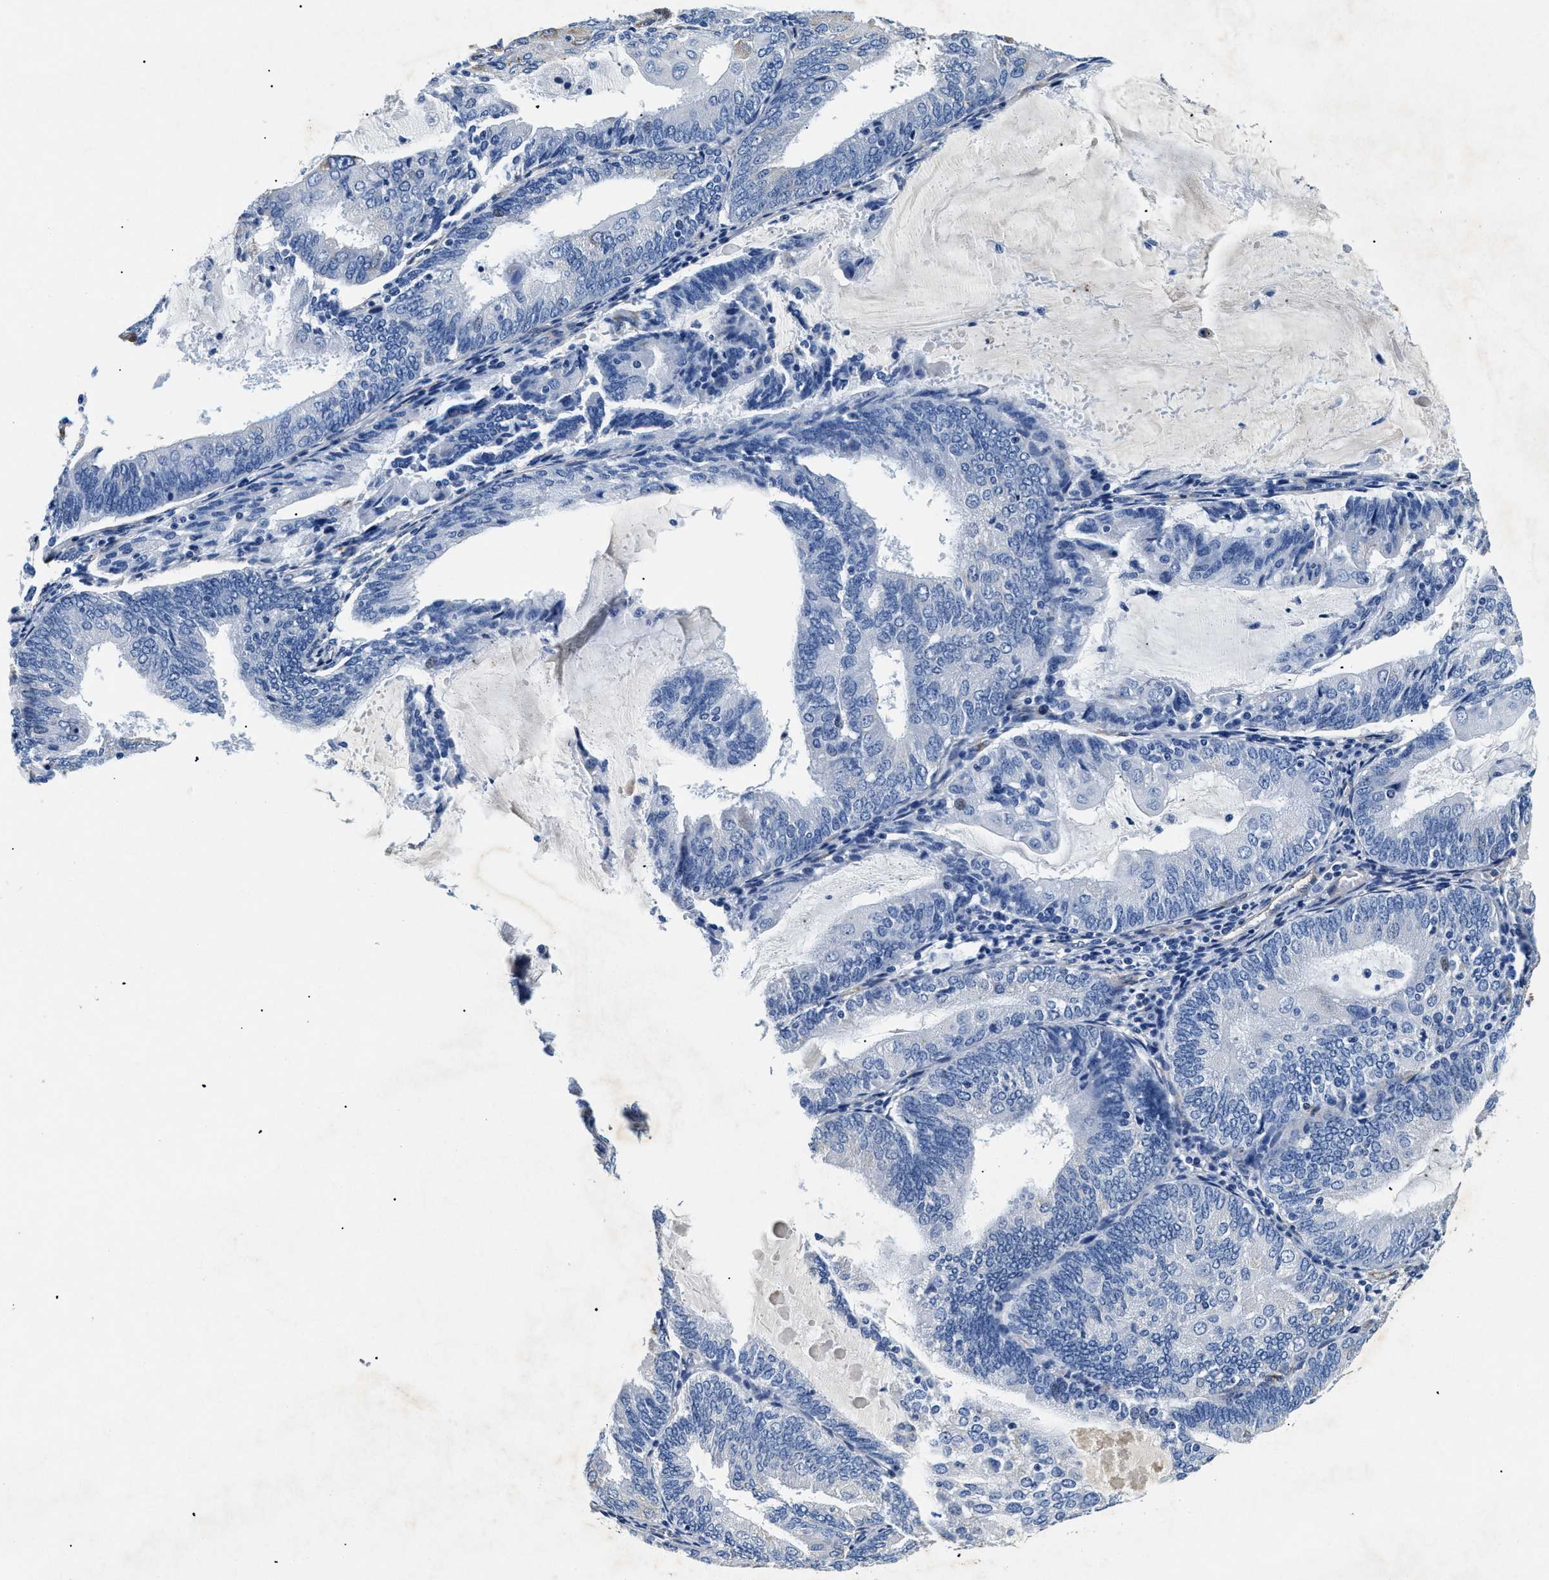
{"staining": {"intensity": "negative", "quantity": "none", "location": "none"}, "tissue": "endometrial cancer", "cell_type": "Tumor cells", "image_type": "cancer", "snomed": [{"axis": "morphology", "description": "Adenocarcinoma, NOS"}, {"axis": "topography", "description": "Endometrium"}], "caption": "Tumor cells show no significant protein staining in adenocarcinoma (endometrial).", "gene": "LAMA3", "patient": {"sex": "female", "age": 81}}